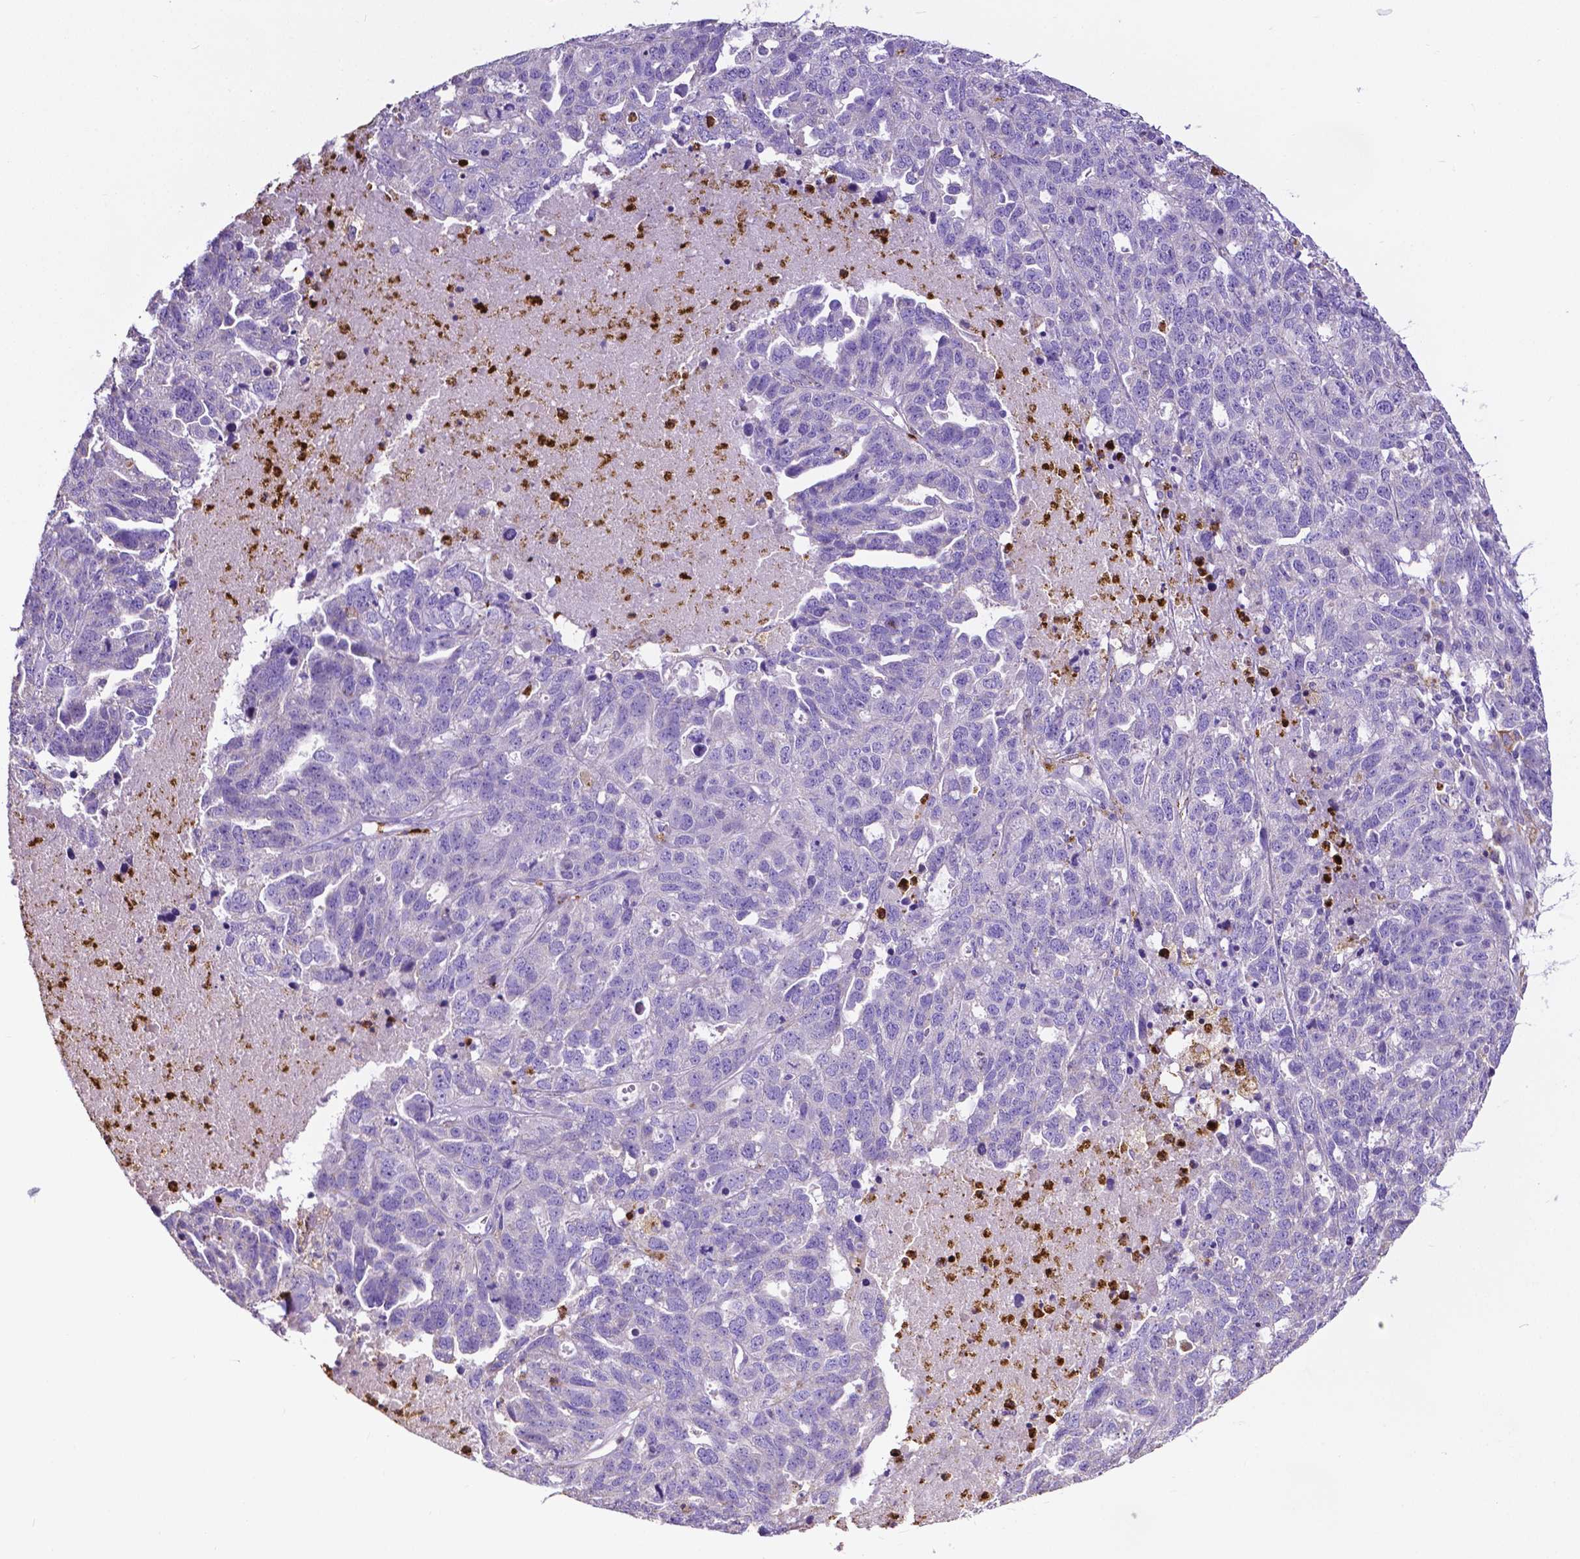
{"staining": {"intensity": "negative", "quantity": "none", "location": "none"}, "tissue": "ovarian cancer", "cell_type": "Tumor cells", "image_type": "cancer", "snomed": [{"axis": "morphology", "description": "Cystadenocarcinoma, serous, NOS"}, {"axis": "topography", "description": "Ovary"}], "caption": "The image exhibits no staining of tumor cells in ovarian serous cystadenocarcinoma. Brightfield microscopy of IHC stained with DAB (brown) and hematoxylin (blue), captured at high magnification.", "gene": "MMP9", "patient": {"sex": "female", "age": 71}}